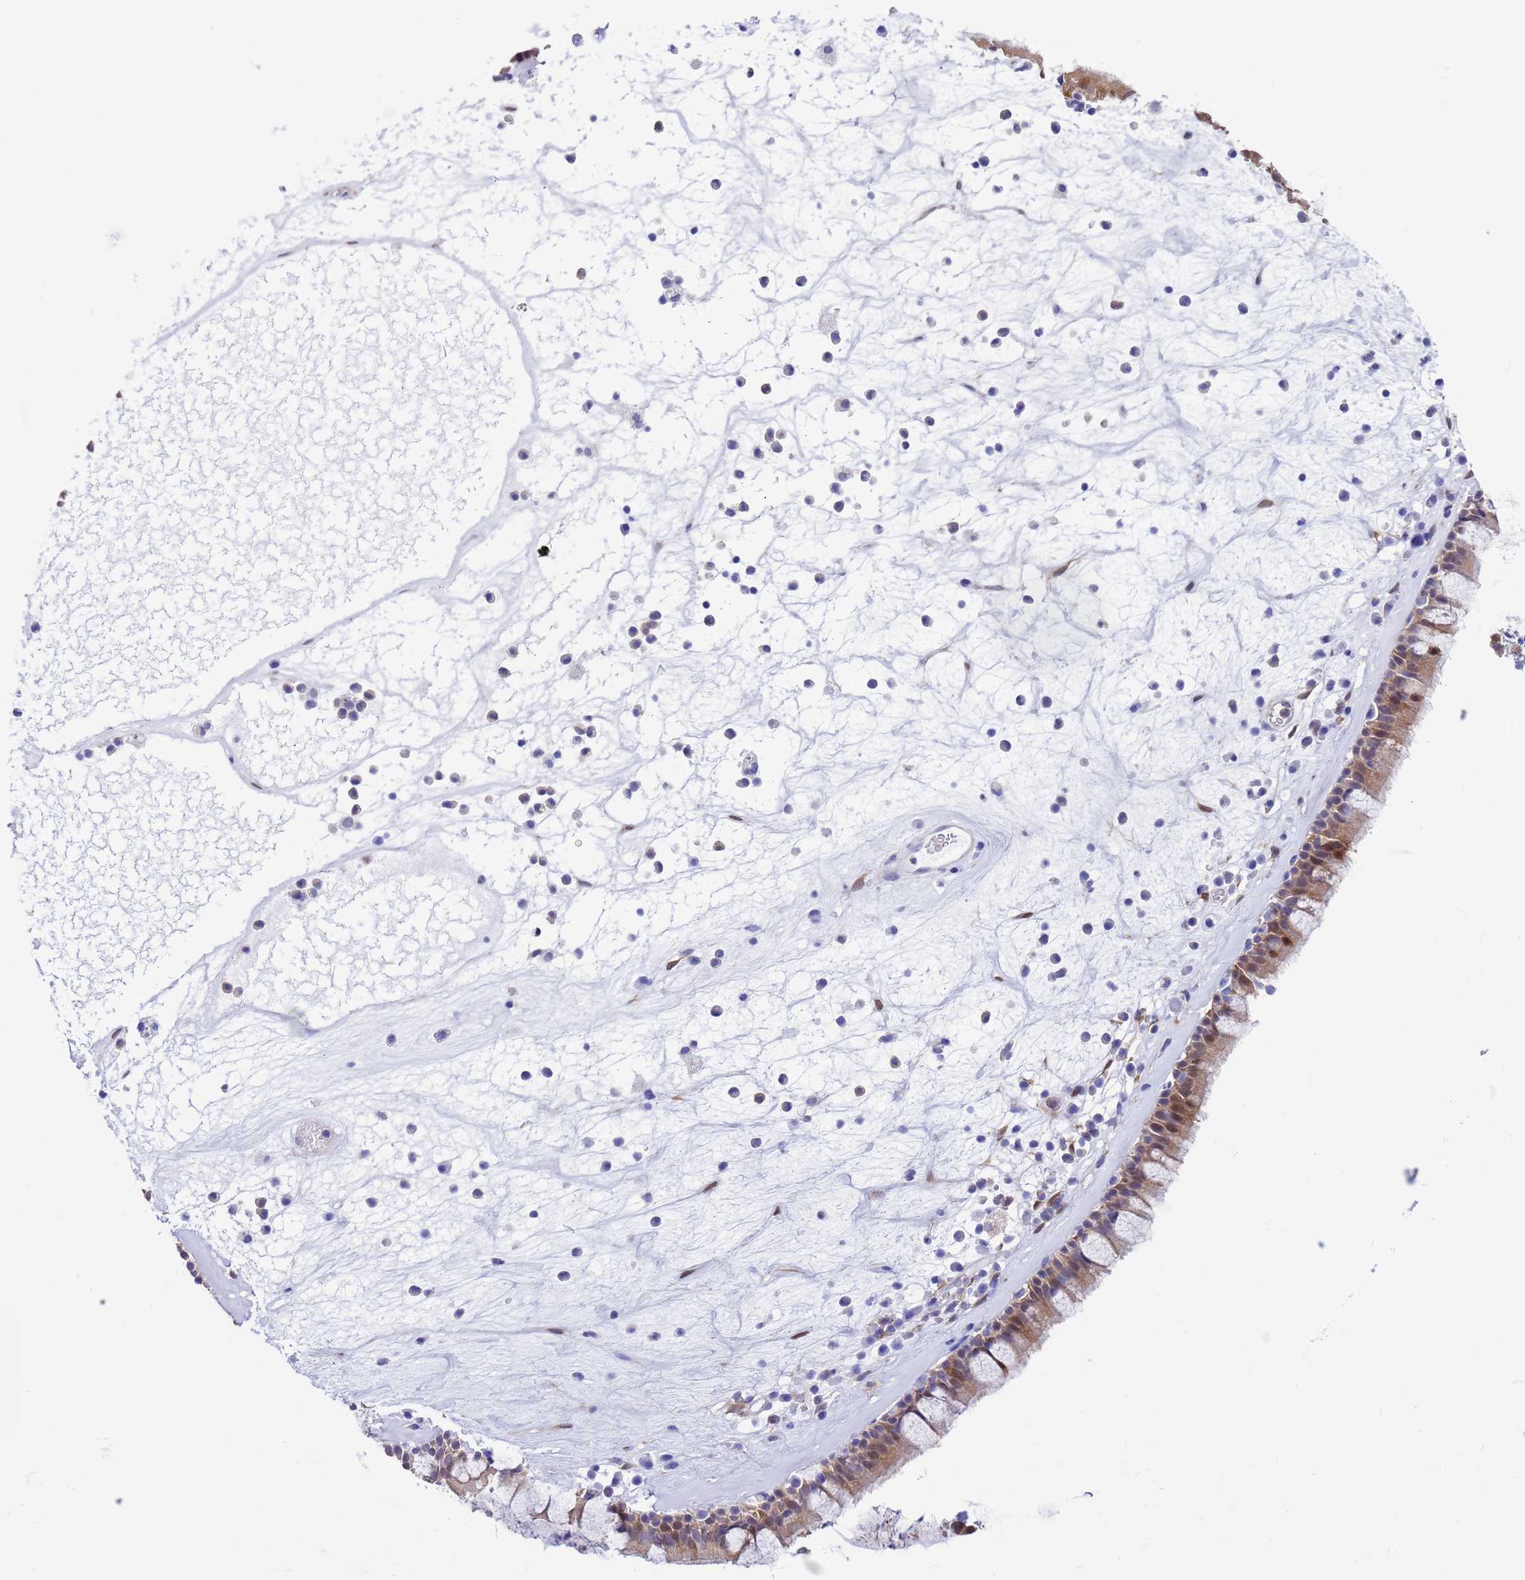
{"staining": {"intensity": "moderate", "quantity": "25%-75%", "location": "cytoplasmic/membranous,nuclear"}, "tissue": "nasopharynx", "cell_type": "Respiratory epithelial cells", "image_type": "normal", "snomed": [{"axis": "morphology", "description": "Normal tissue, NOS"}, {"axis": "morphology", "description": "Inflammation, NOS"}, {"axis": "topography", "description": "Nasopharynx"}], "caption": "This photomicrograph exhibits unremarkable nasopharynx stained with immunohistochemistry to label a protein in brown. The cytoplasmic/membranous,nuclear of respiratory epithelial cells show moderate positivity for the protein. Nuclei are counter-stained blue.", "gene": "C6orf47", "patient": {"sex": "male", "age": 70}}